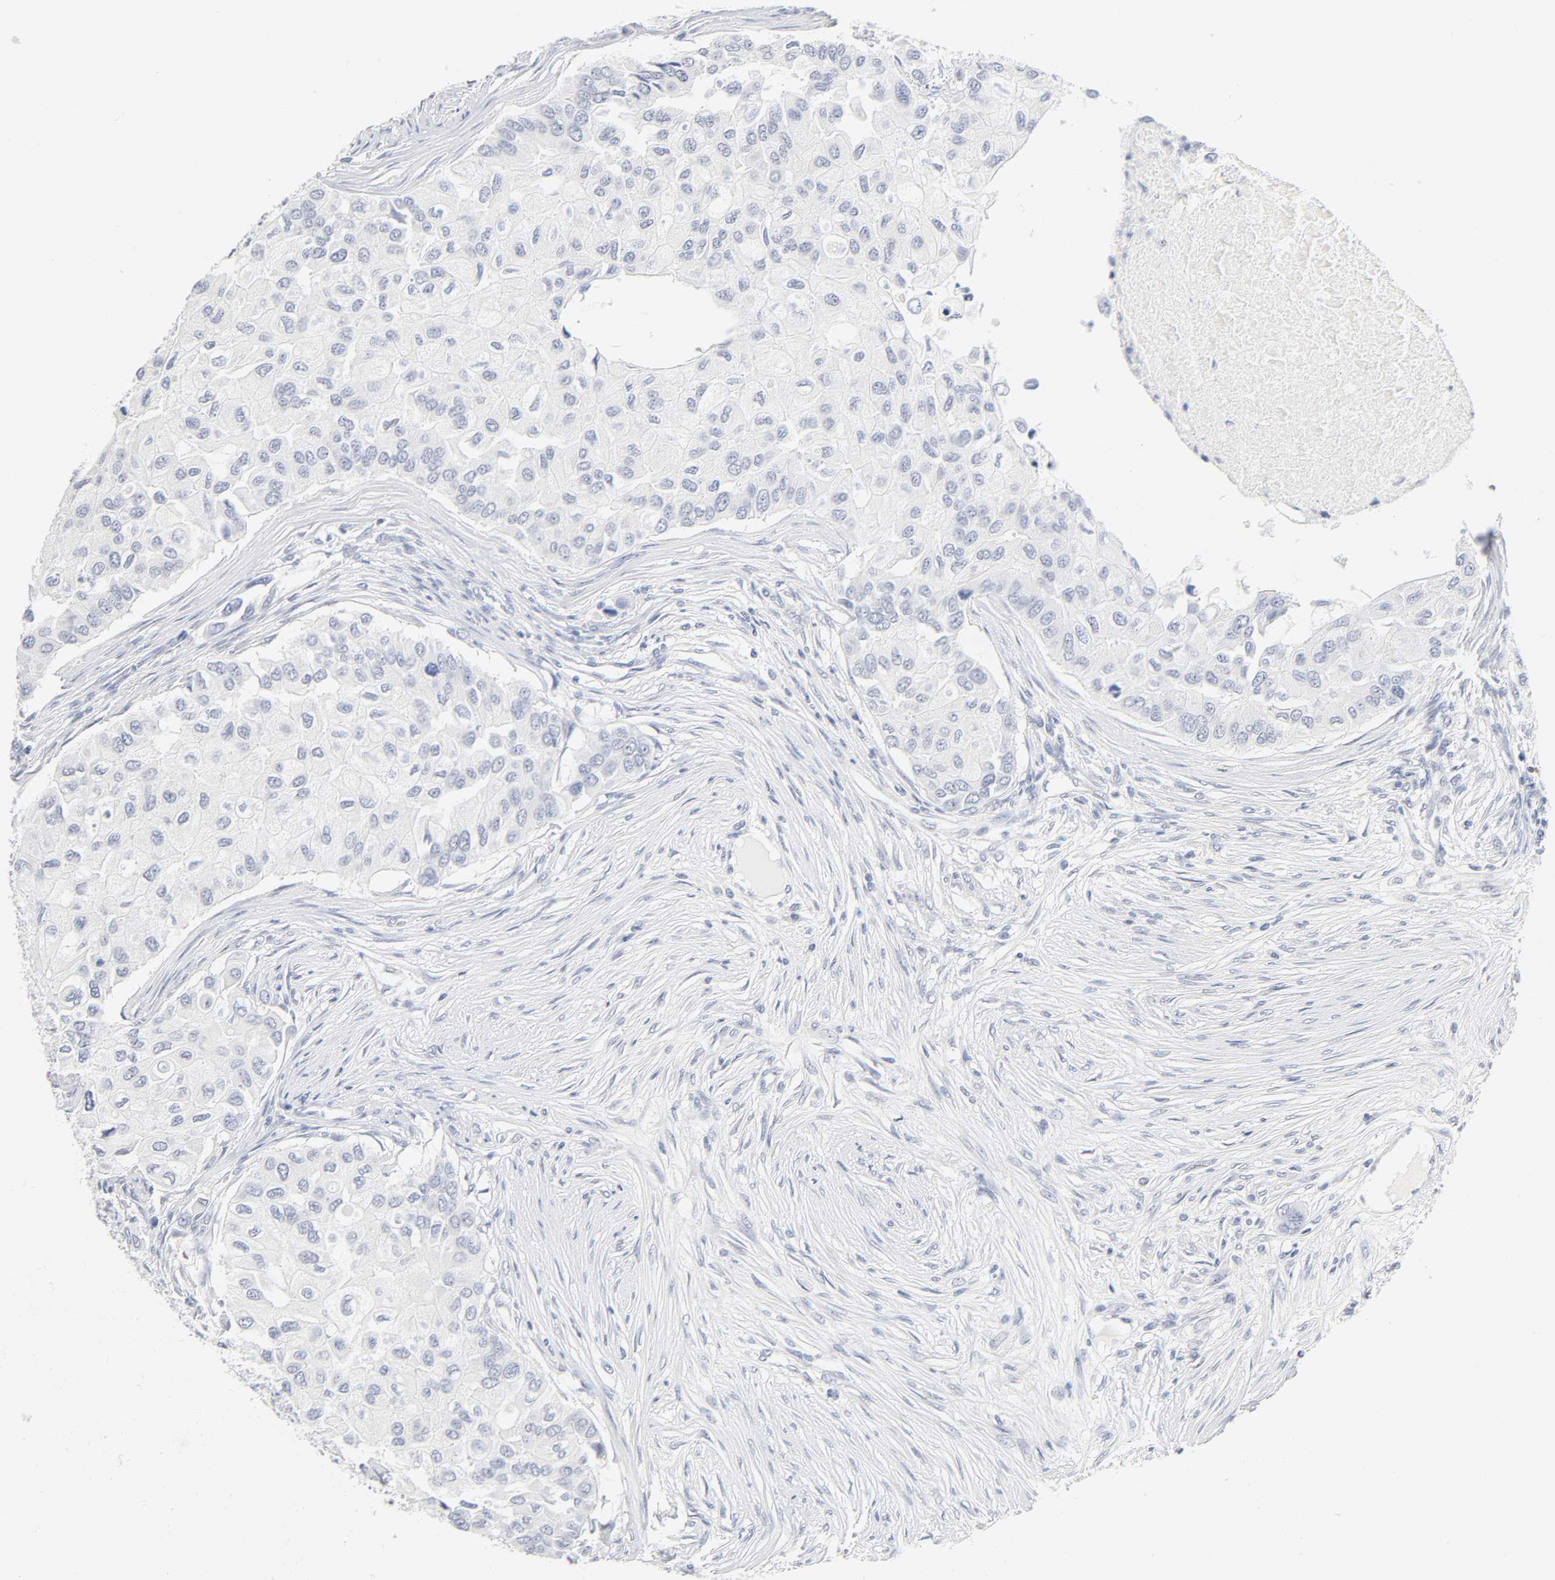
{"staining": {"intensity": "negative", "quantity": "none", "location": "none"}, "tissue": "breast cancer", "cell_type": "Tumor cells", "image_type": "cancer", "snomed": [{"axis": "morphology", "description": "Normal tissue, NOS"}, {"axis": "morphology", "description": "Duct carcinoma"}, {"axis": "topography", "description": "Breast"}], "caption": "Photomicrograph shows no protein staining in tumor cells of breast infiltrating ductal carcinoma tissue.", "gene": "NFATC1", "patient": {"sex": "female", "age": 49}}